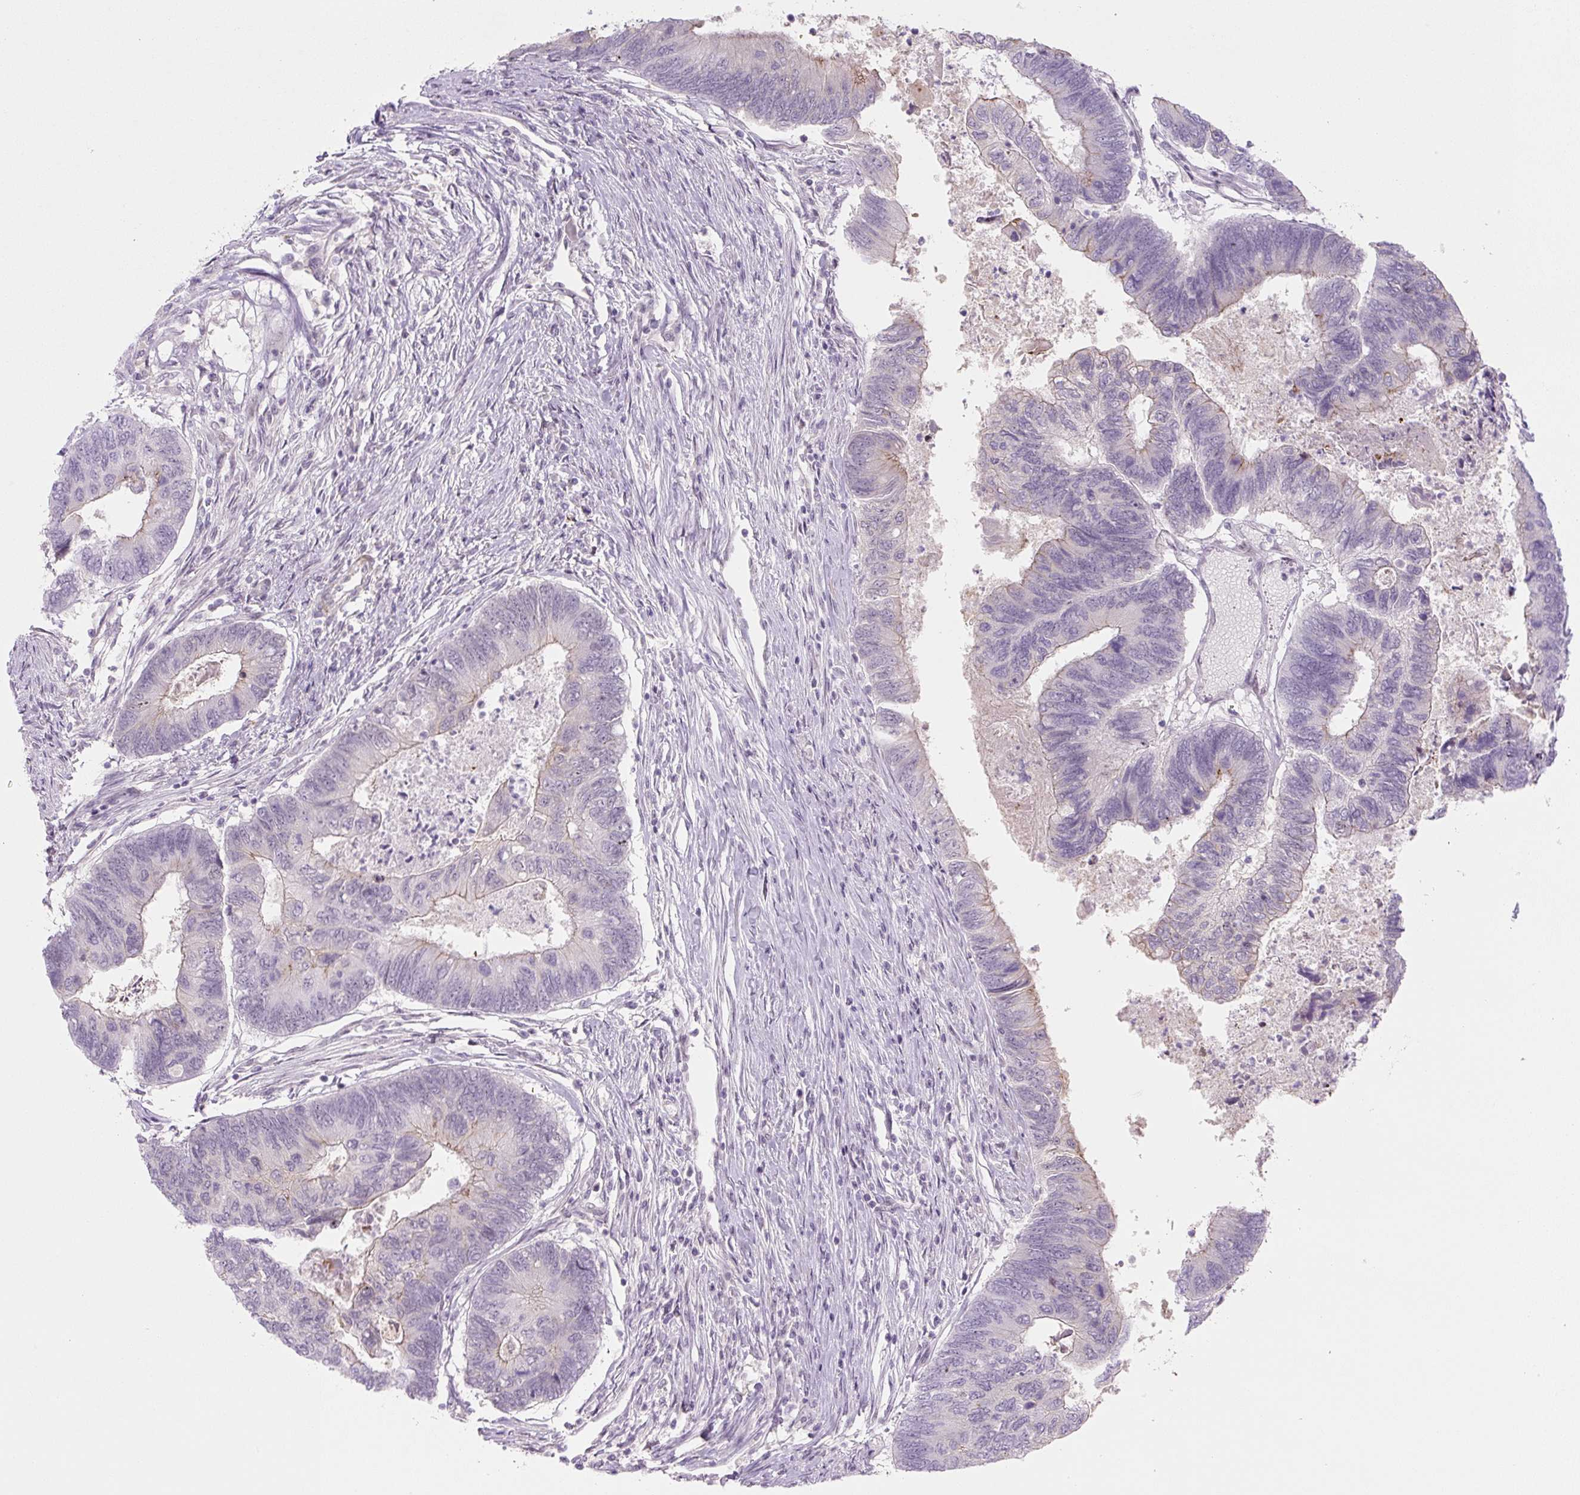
{"staining": {"intensity": "moderate", "quantity": "<25%", "location": "cytoplasmic/membranous"}, "tissue": "colorectal cancer", "cell_type": "Tumor cells", "image_type": "cancer", "snomed": [{"axis": "morphology", "description": "Adenocarcinoma, NOS"}, {"axis": "topography", "description": "Colon"}], "caption": "IHC (DAB) staining of colorectal cancer reveals moderate cytoplasmic/membranous protein positivity in about <25% of tumor cells. (IHC, brightfield microscopy, high magnification).", "gene": "PRM1", "patient": {"sex": "female", "age": 67}}